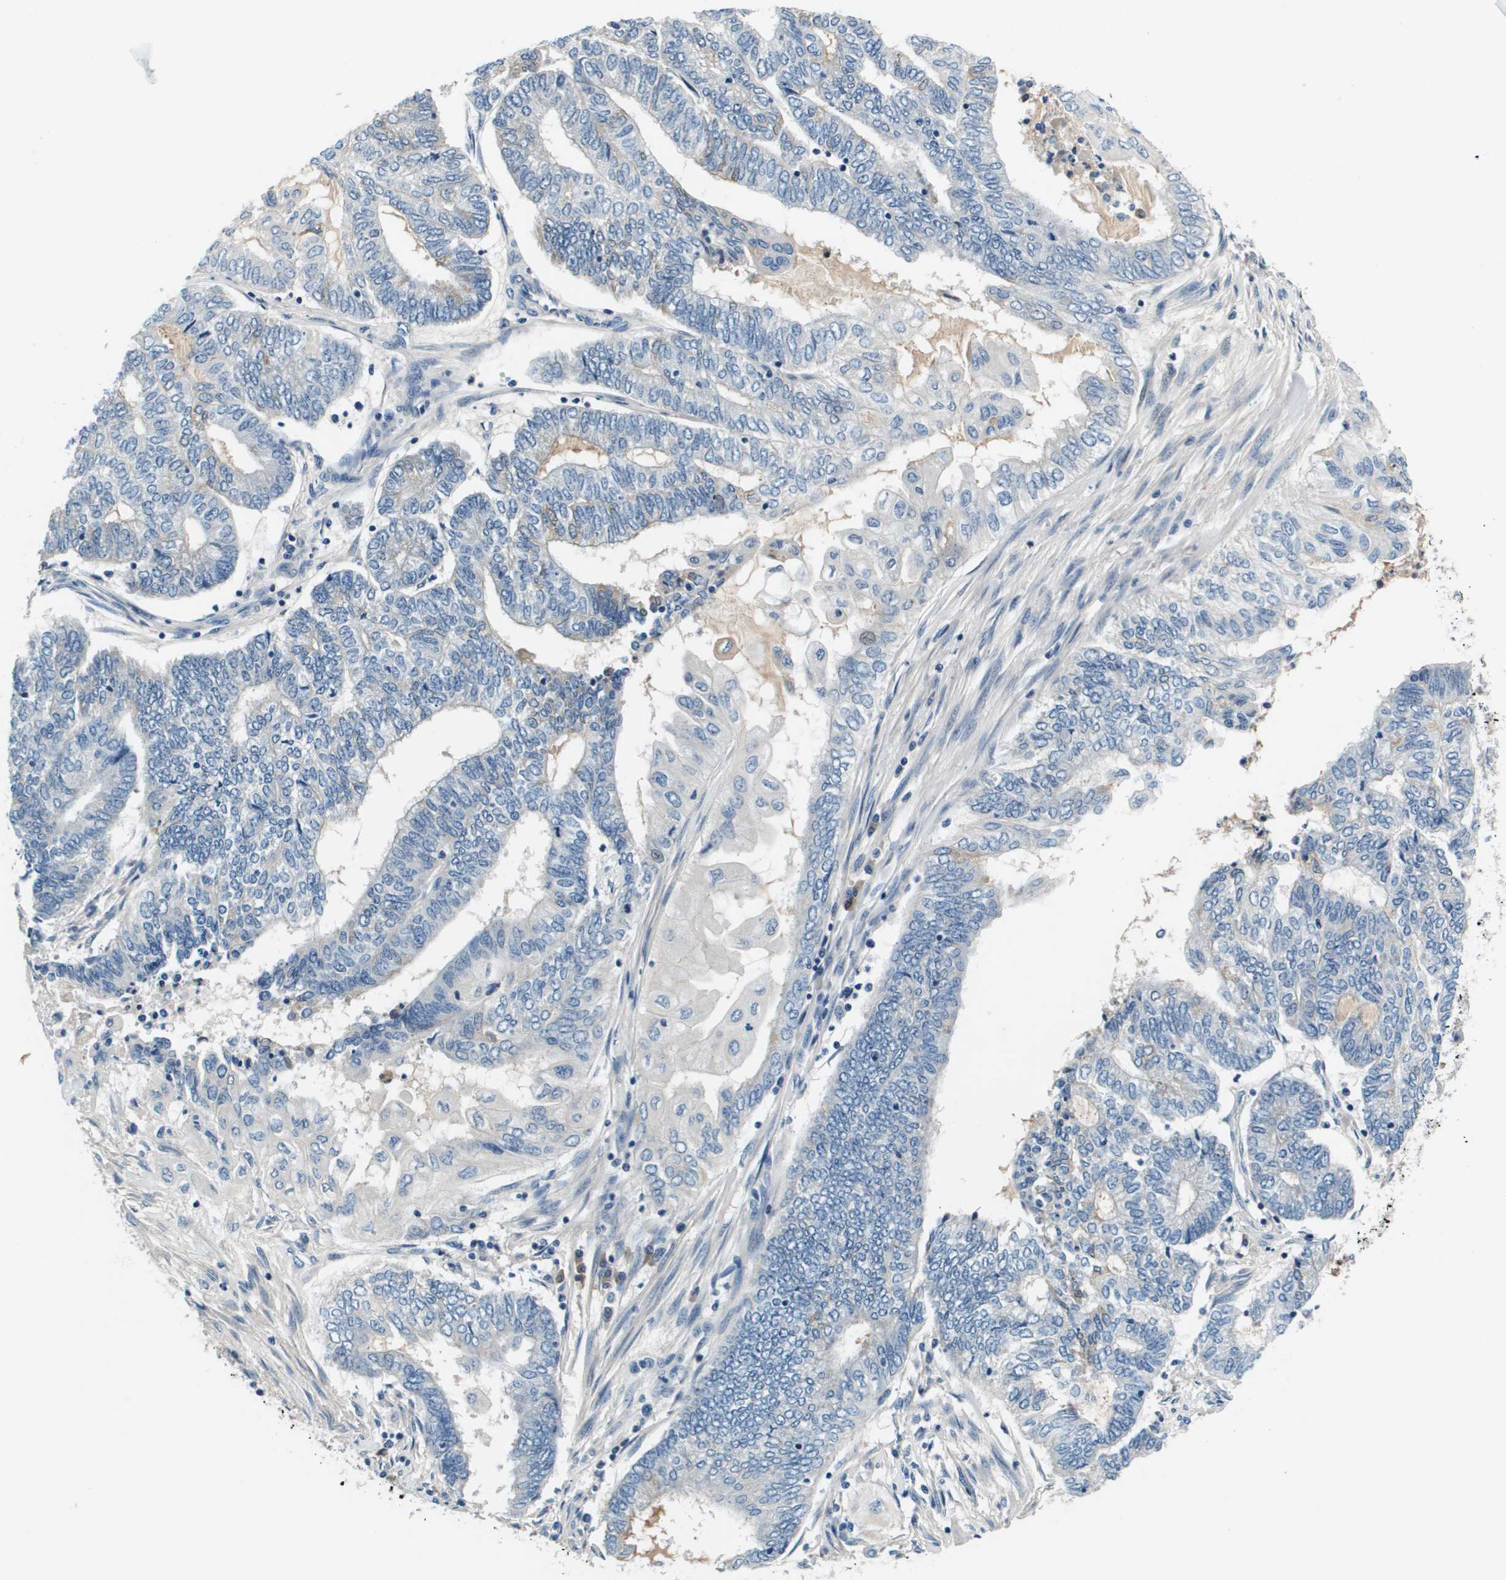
{"staining": {"intensity": "negative", "quantity": "none", "location": "none"}, "tissue": "endometrial cancer", "cell_type": "Tumor cells", "image_type": "cancer", "snomed": [{"axis": "morphology", "description": "Adenocarcinoma, NOS"}, {"axis": "topography", "description": "Uterus"}, {"axis": "topography", "description": "Endometrium"}], "caption": "The micrograph reveals no staining of tumor cells in adenocarcinoma (endometrial).", "gene": "KCNQ5", "patient": {"sex": "female", "age": 70}}